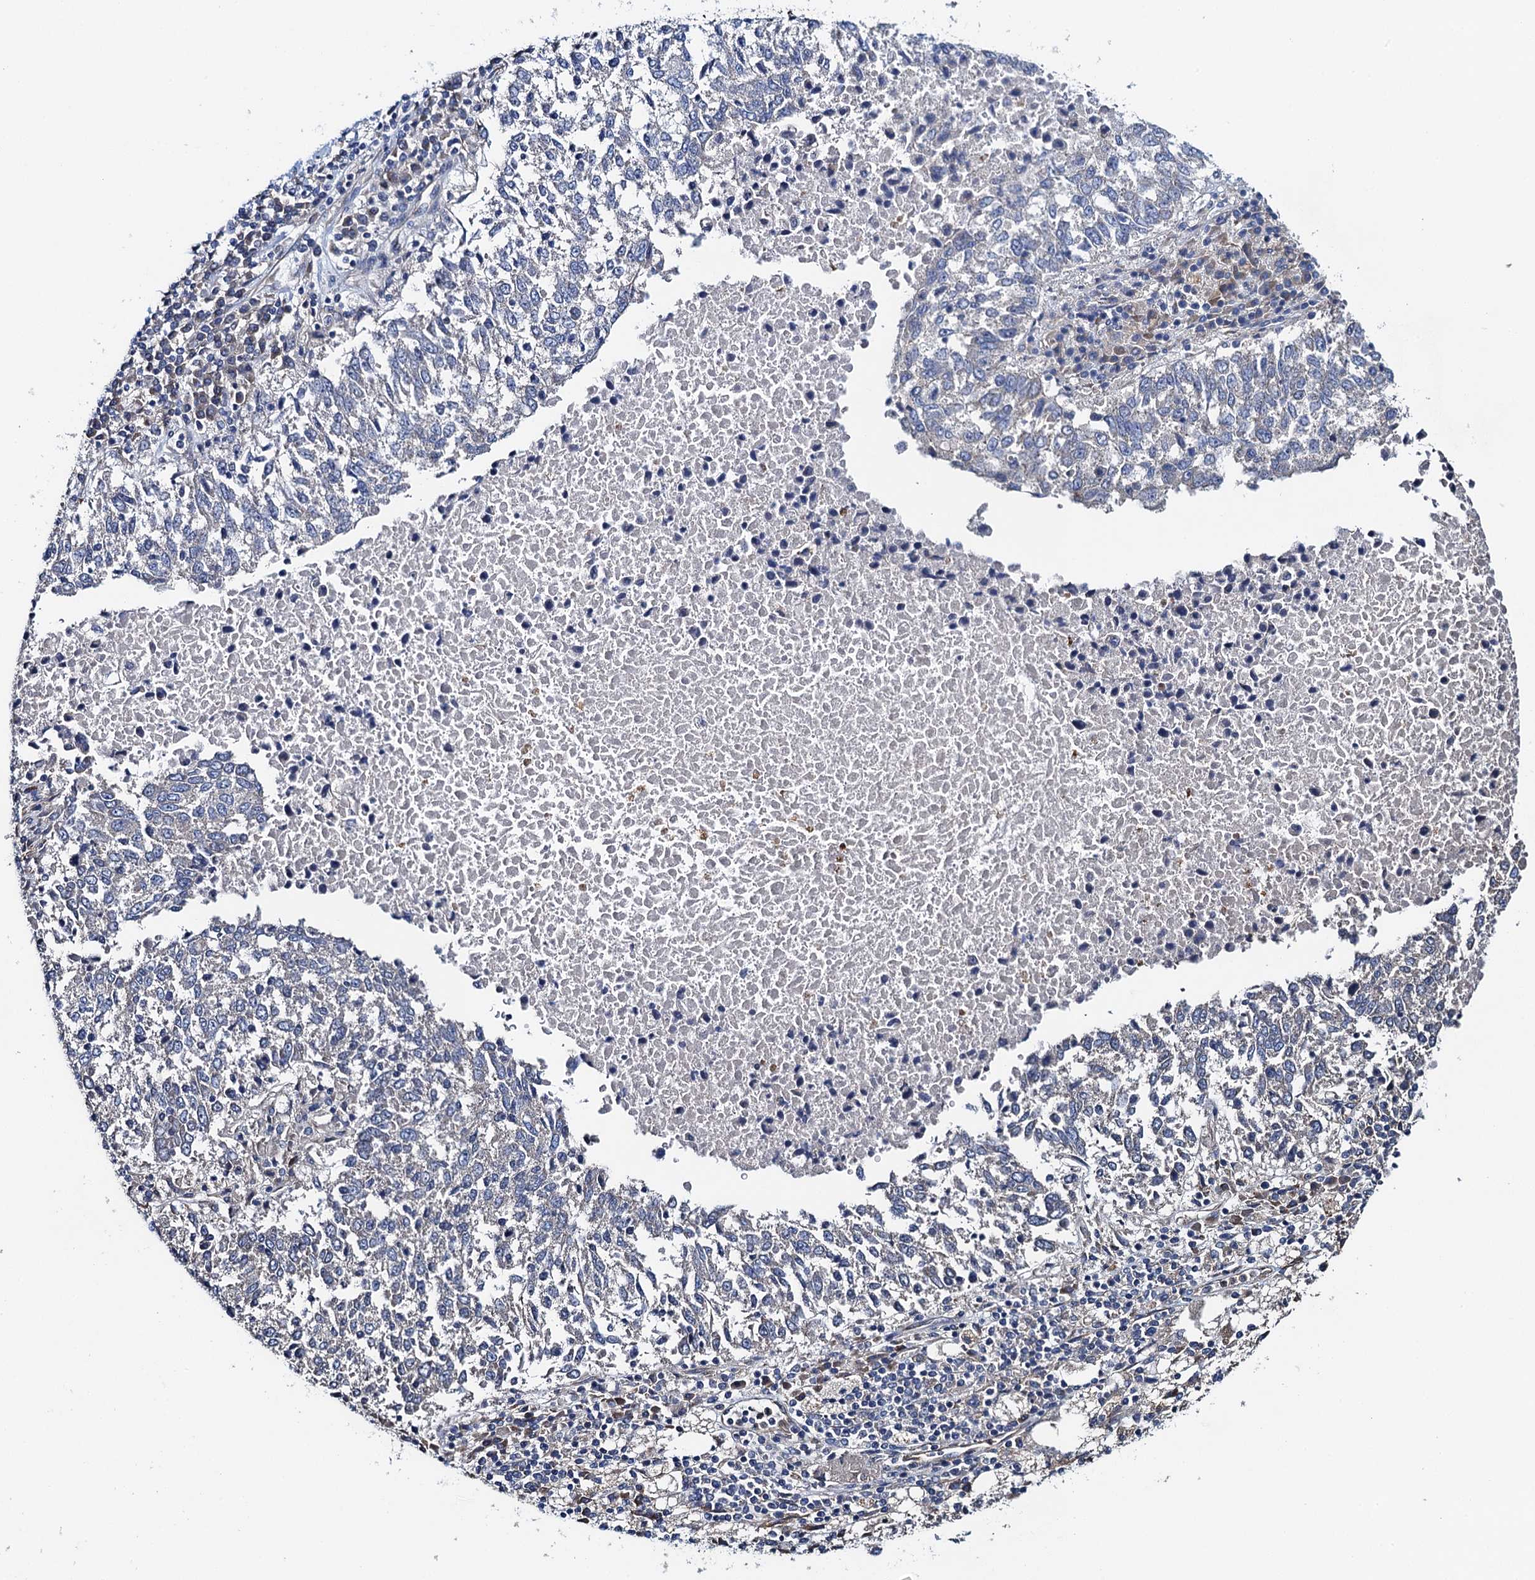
{"staining": {"intensity": "negative", "quantity": "none", "location": "none"}, "tissue": "lung cancer", "cell_type": "Tumor cells", "image_type": "cancer", "snomed": [{"axis": "morphology", "description": "Squamous cell carcinoma, NOS"}, {"axis": "topography", "description": "Lung"}], "caption": "Tumor cells show no significant expression in lung cancer (squamous cell carcinoma).", "gene": "ADCY9", "patient": {"sex": "male", "age": 73}}